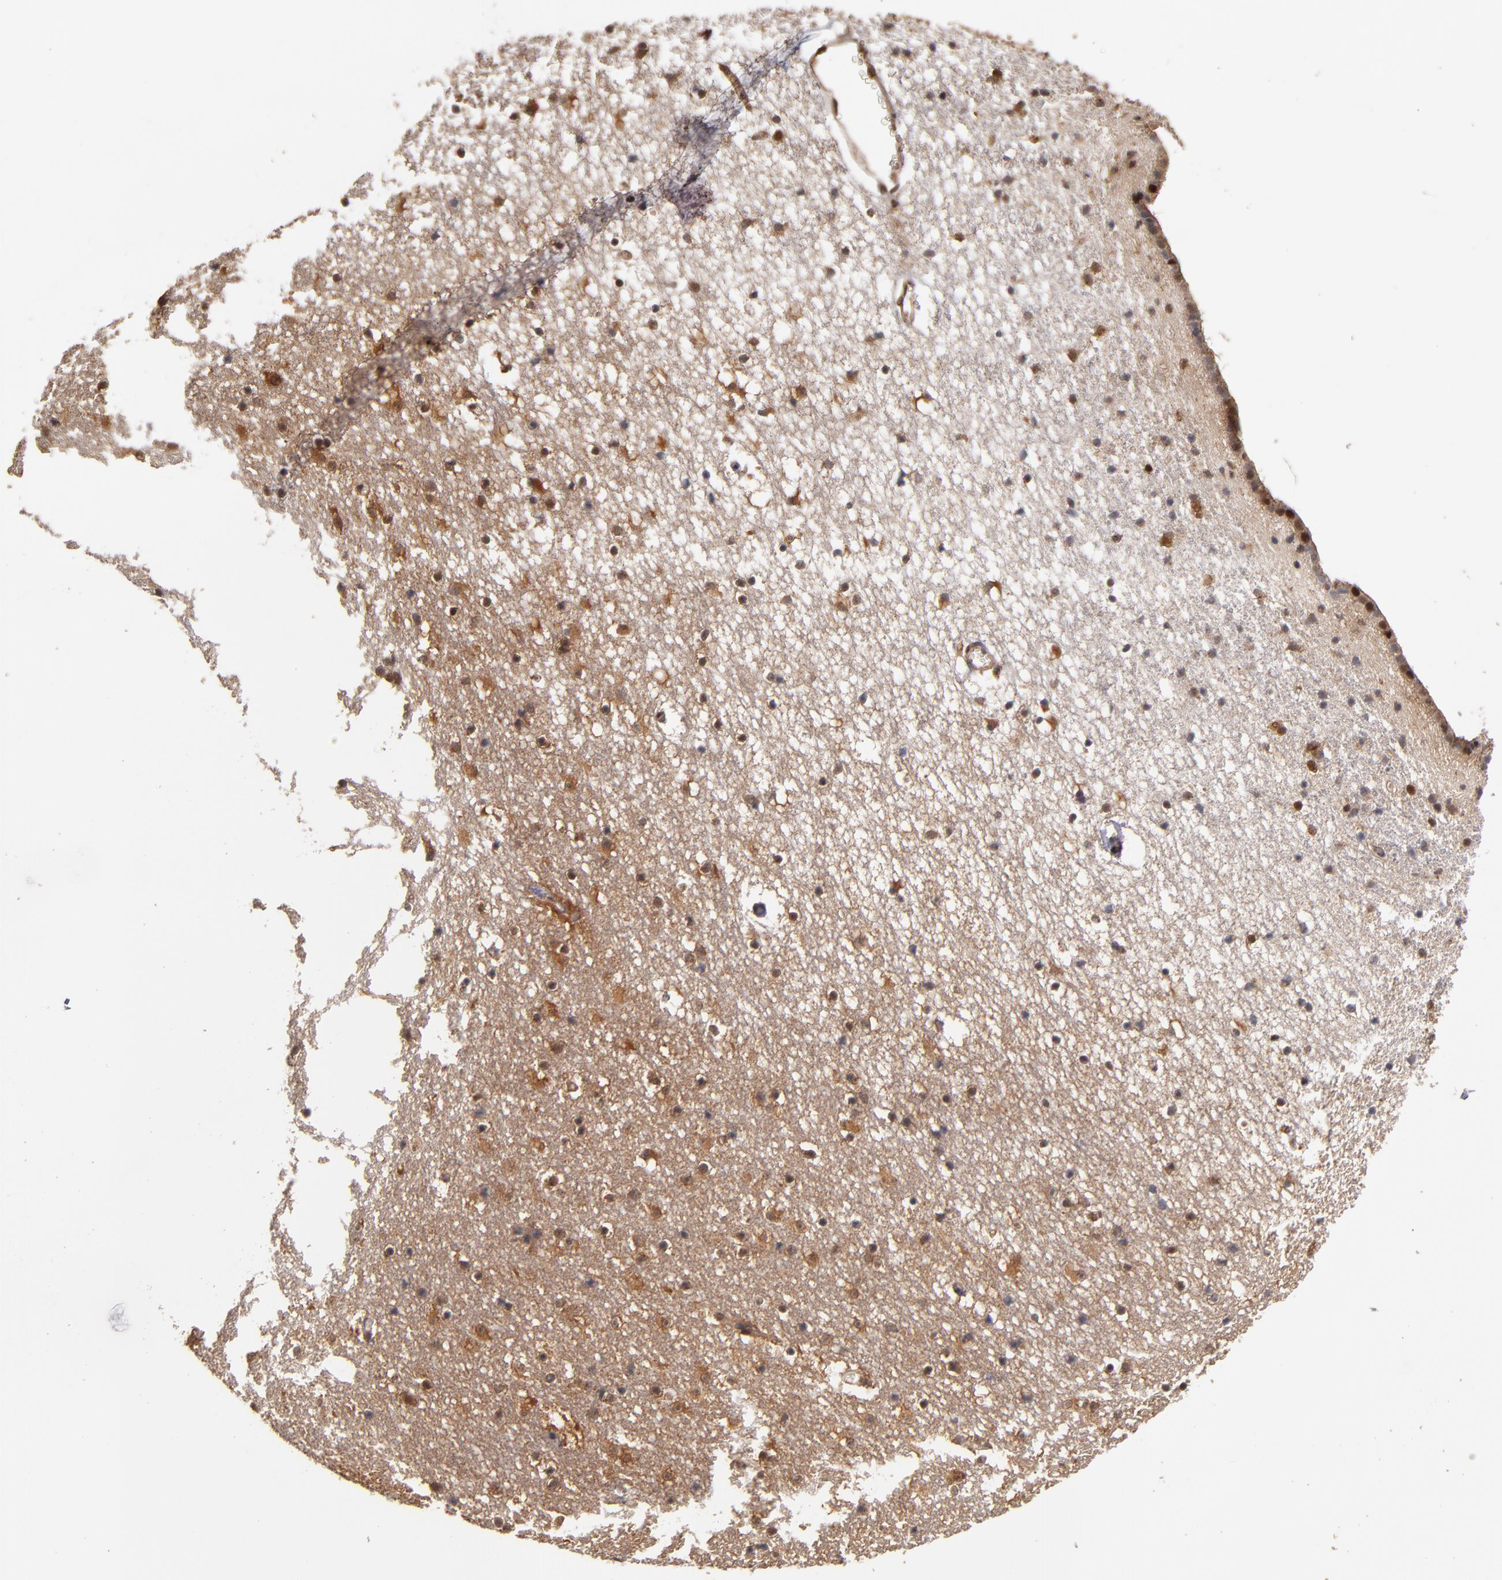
{"staining": {"intensity": "moderate", "quantity": "25%-75%", "location": "nuclear"}, "tissue": "caudate", "cell_type": "Glial cells", "image_type": "normal", "snomed": [{"axis": "morphology", "description": "Normal tissue, NOS"}, {"axis": "topography", "description": "Lateral ventricle wall"}], "caption": "An image showing moderate nuclear expression in approximately 25%-75% of glial cells in unremarkable caudate, as visualized by brown immunohistochemical staining.", "gene": "CUL5", "patient": {"sex": "male", "age": 45}}